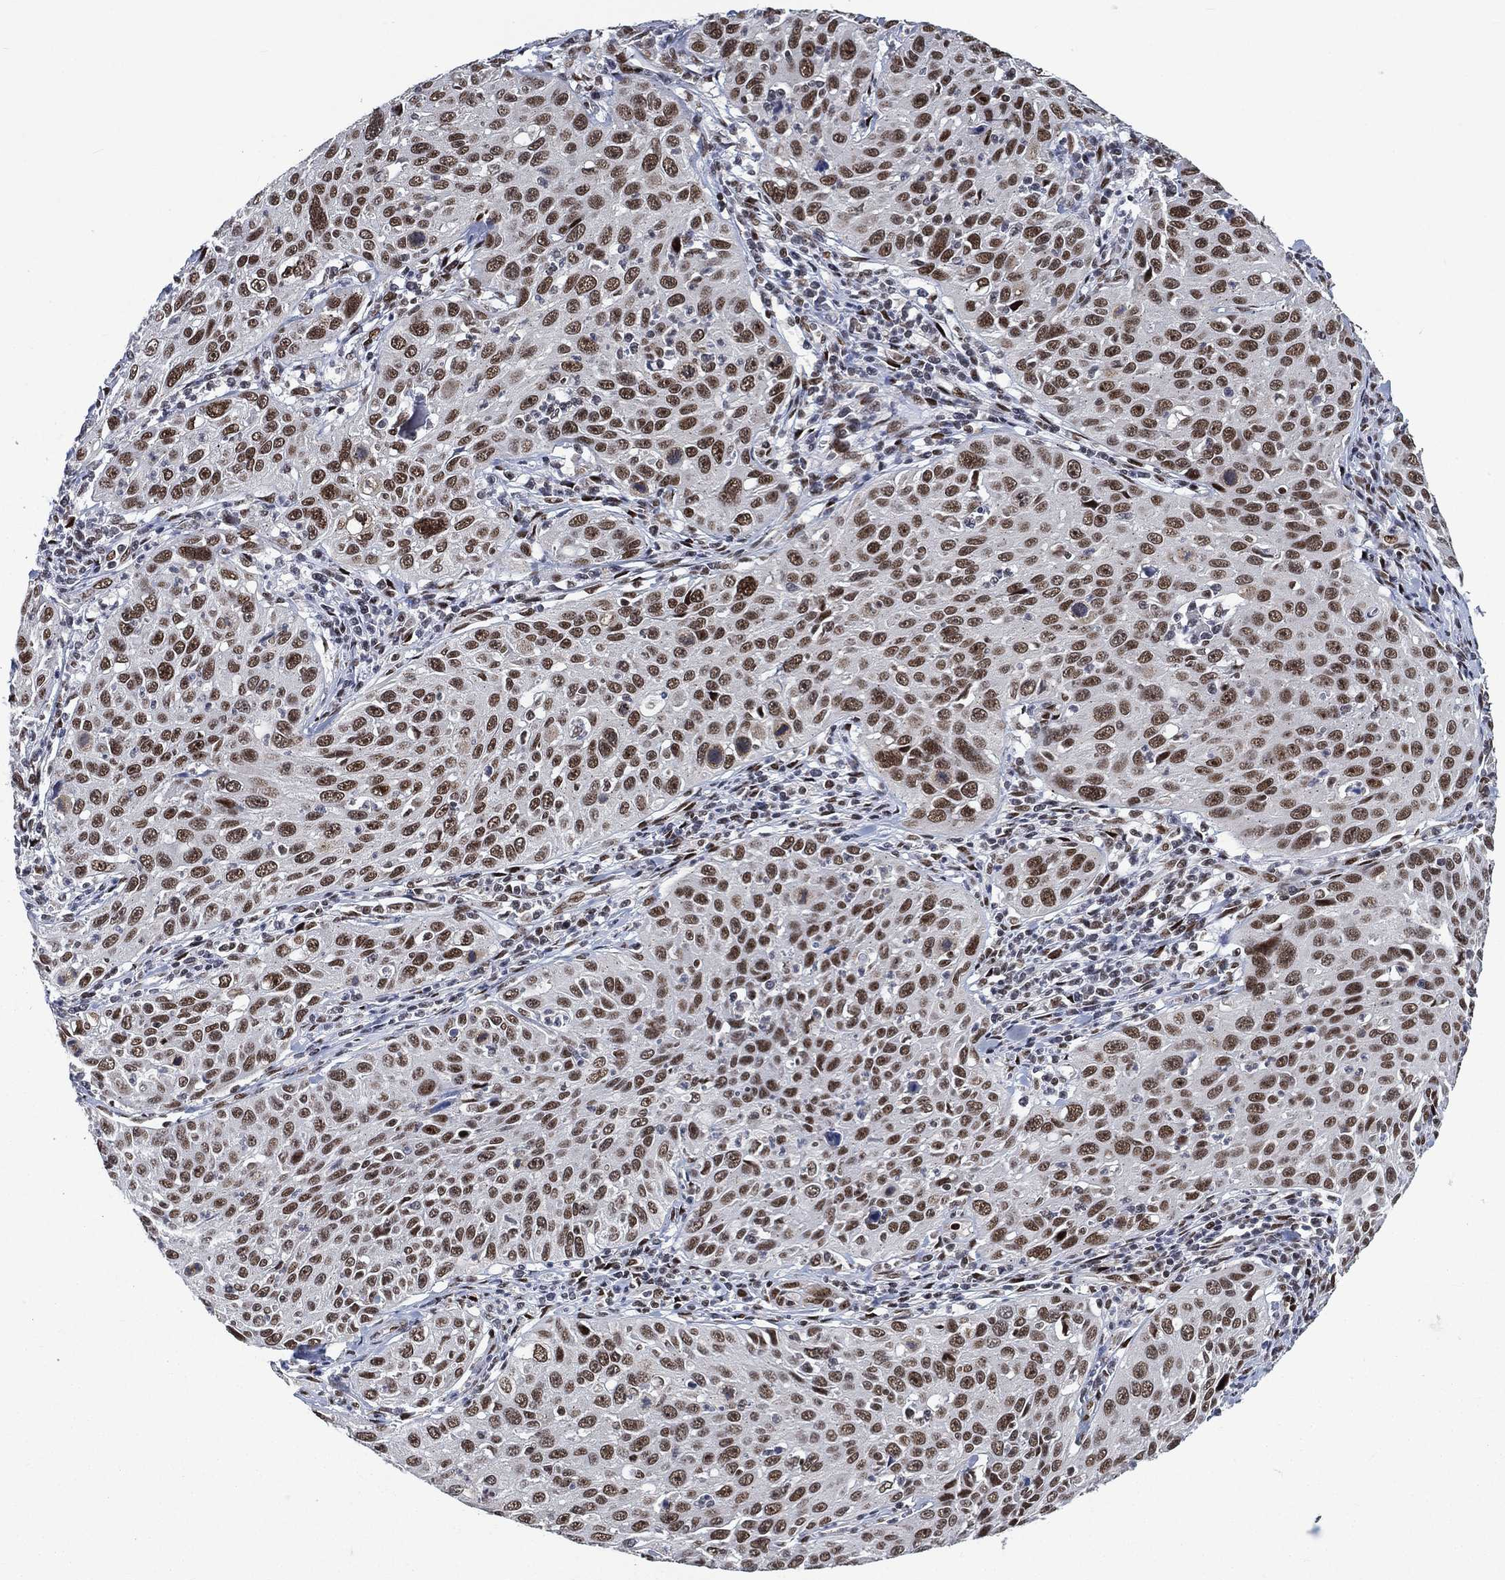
{"staining": {"intensity": "strong", "quantity": ">75%", "location": "nuclear"}, "tissue": "cervical cancer", "cell_type": "Tumor cells", "image_type": "cancer", "snomed": [{"axis": "morphology", "description": "Squamous cell carcinoma, NOS"}, {"axis": "topography", "description": "Cervix"}], "caption": "Immunohistochemistry (IHC) of cervical cancer reveals high levels of strong nuclear staining in approximately >75% of tumor cells.", "gene": "YLPM1", "patient": {"sex": "female", "age": 26}}